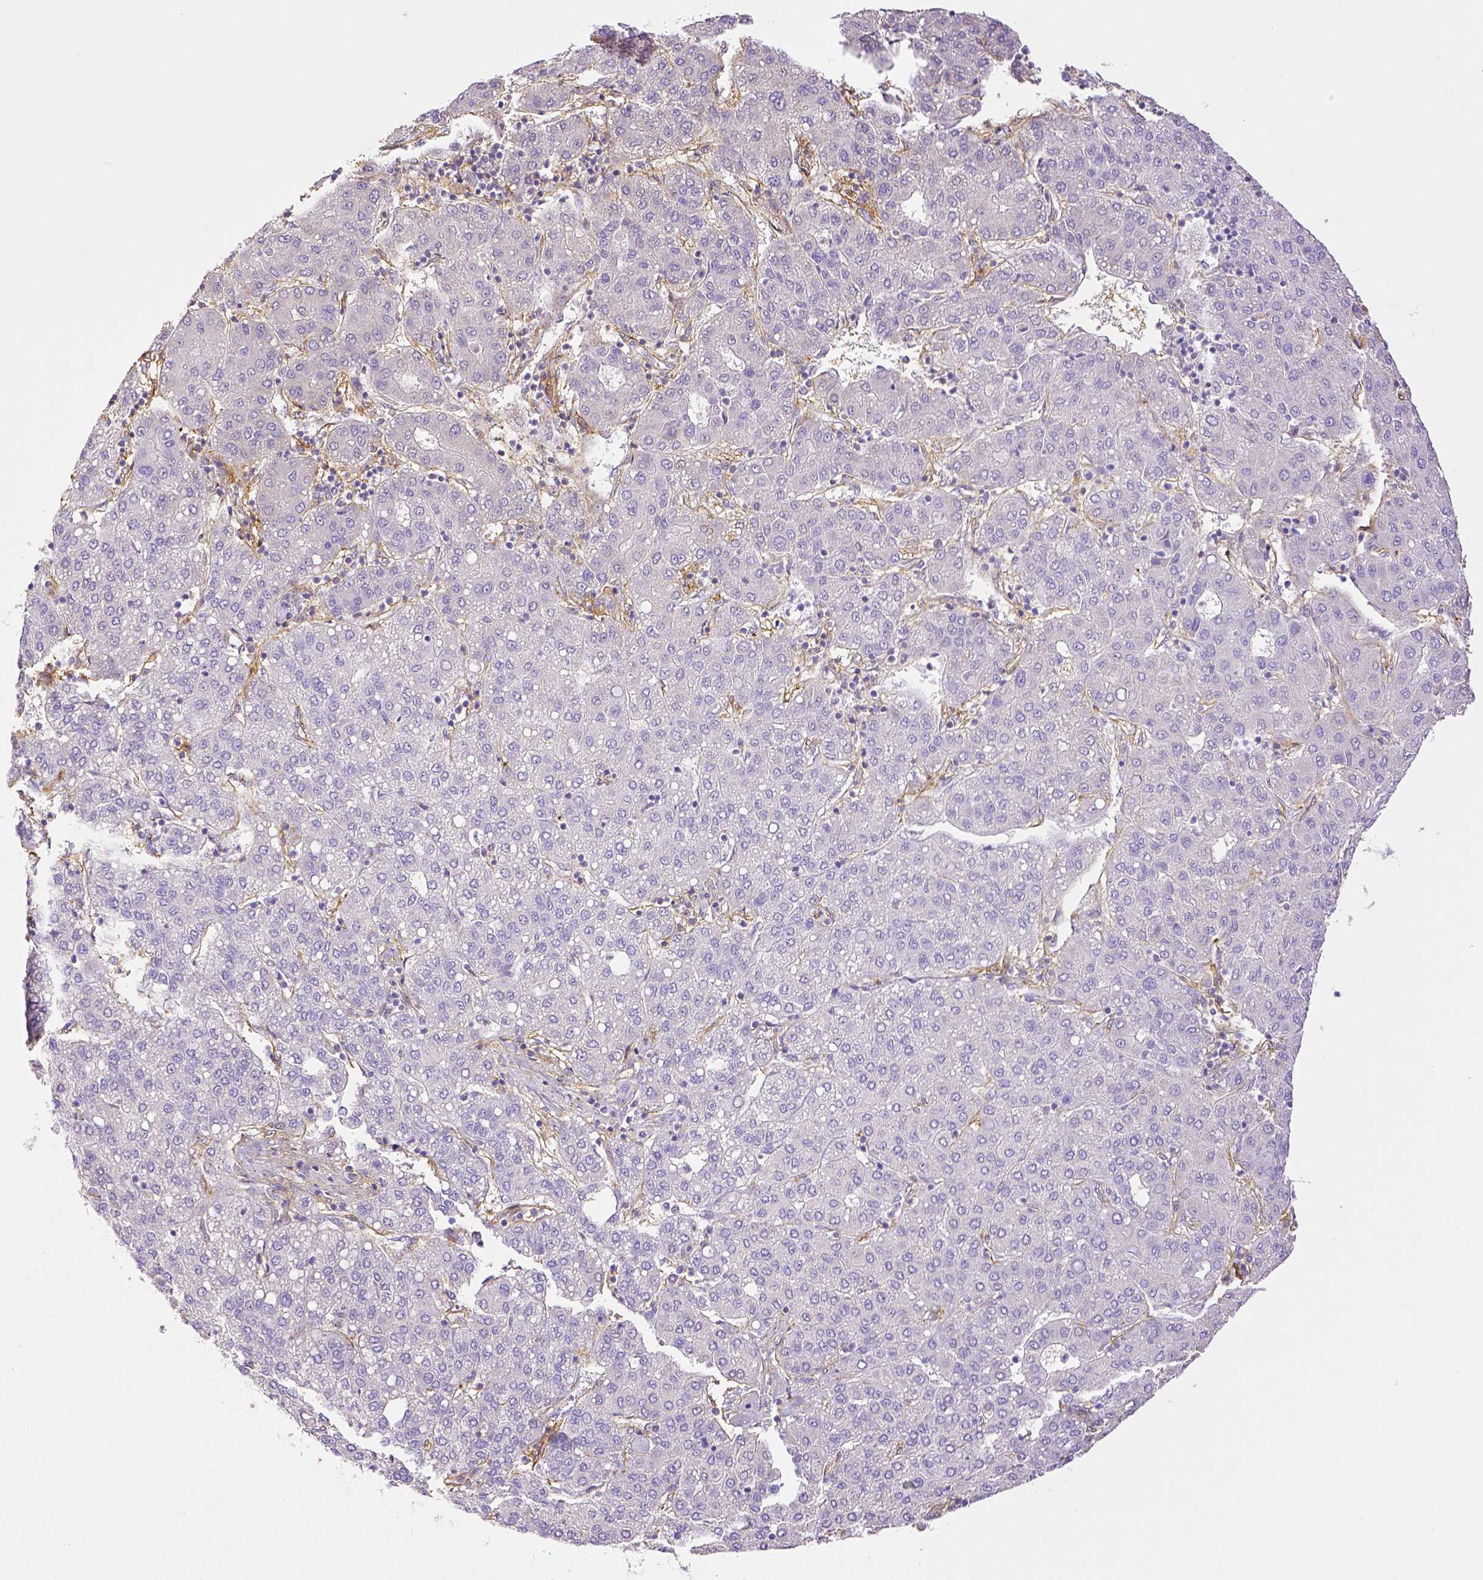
{"staining": {"intensity": "negative", "quantity": "none", "location": "none"}, "tissue": "liver cancer", "cell_type": "Tumor cells", "image_type": "cancer", "snomed": [{"axis": "morphology", "description": "Carcinoma, Hepatocellular, NOS"}, {"axis": "topography", "description": "Liver"}], "caption": "A high-resolution photomicrograph shows immunohistochemistry staining of liver hepatocellular carcinoma, which displays no significant expression in tumor cells.", "gene": "THY1", "patient": {"sex": "male", "age": 65}}